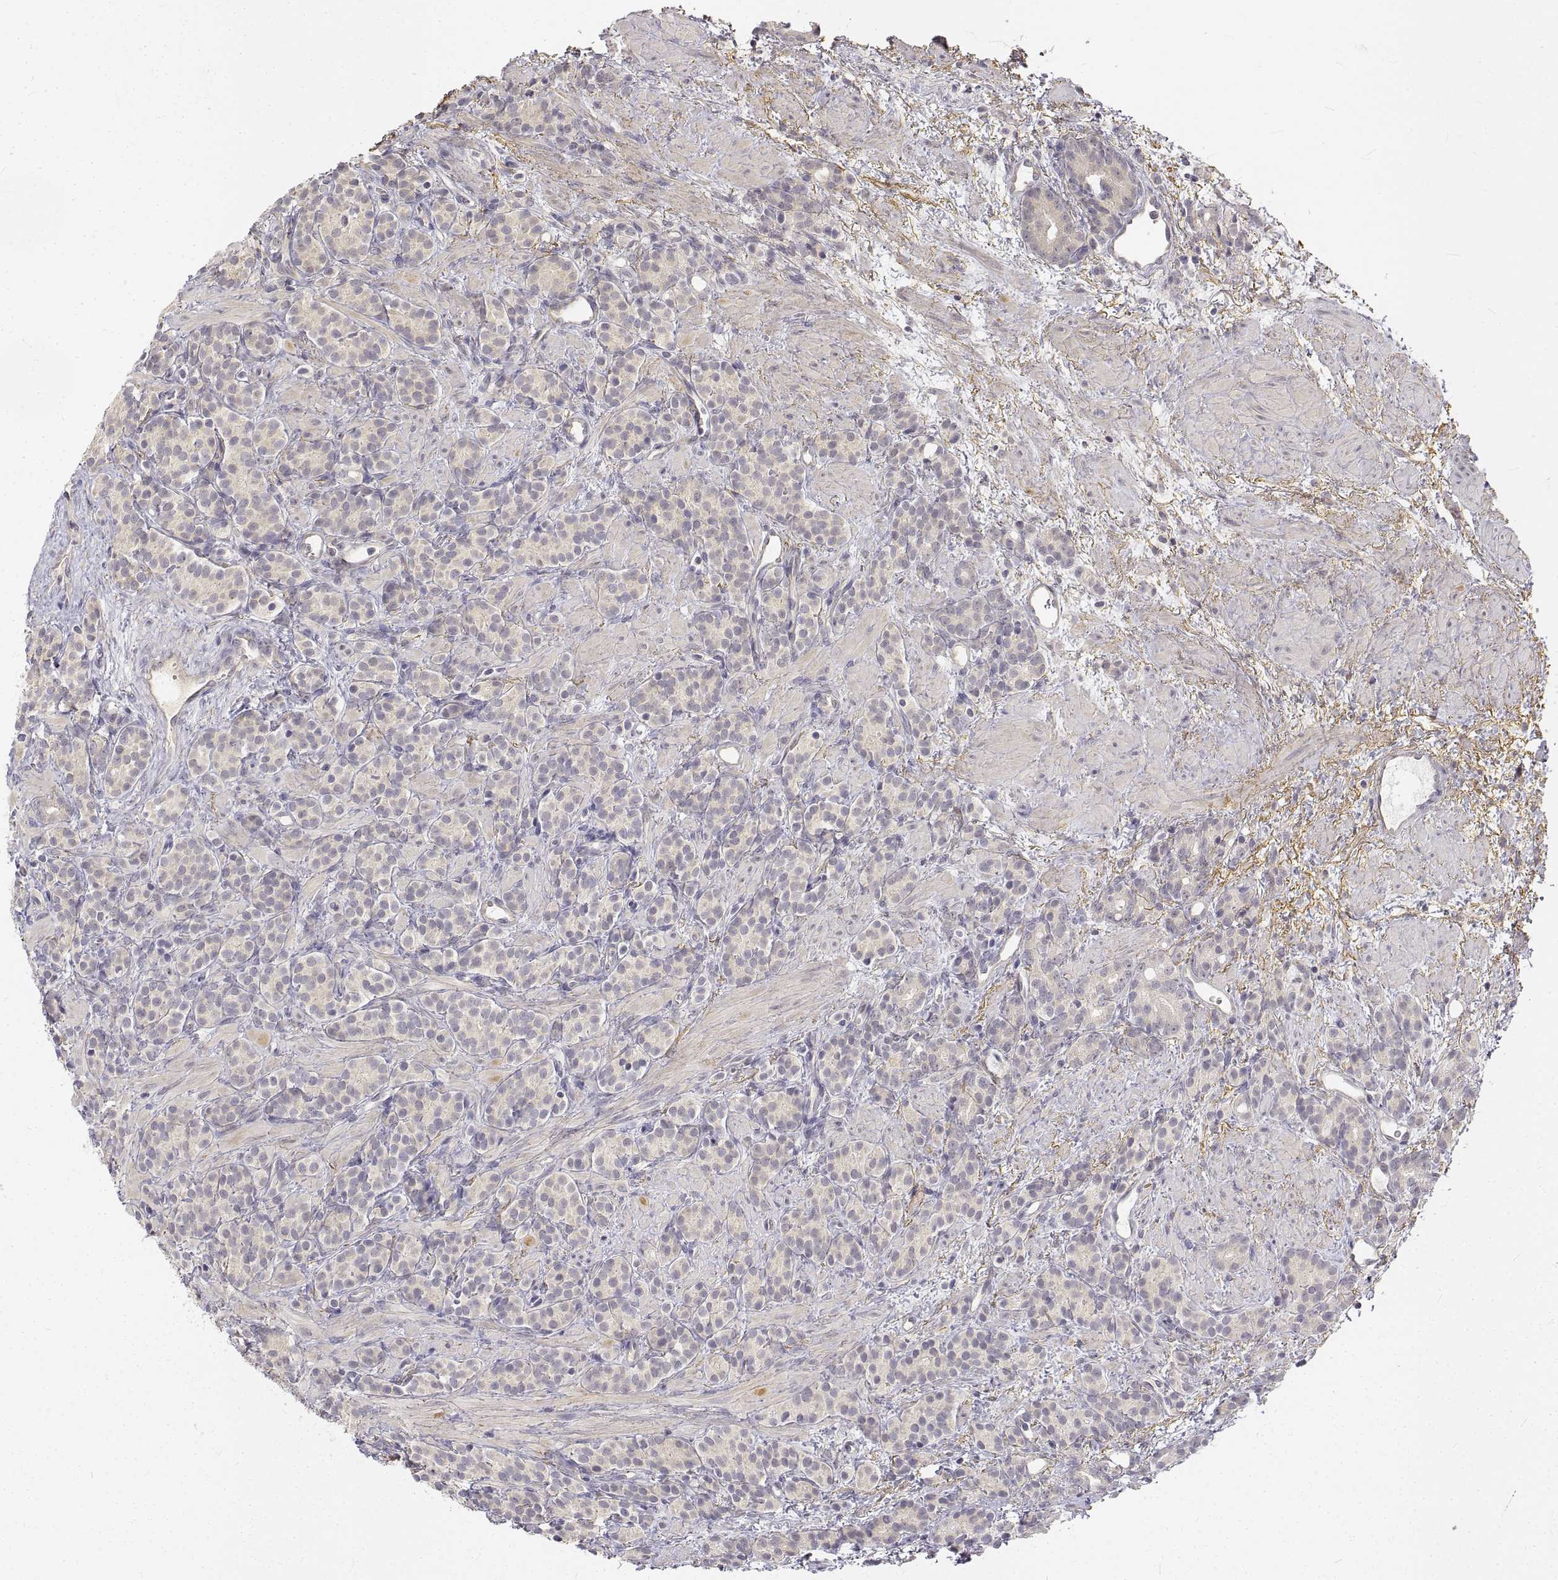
{"staining": {"intensity": "negative", "quantity": "none", "location": "none"}, "tissue": "prostate cancer", "cell_type": "Tumor cells", "image_type": "cancer", "snomed": [{"axis": "morphology", "description": "Adenocarcinoma, High grade"}, {"axis": "topography", "description": "Prostate"}], "caption": "DAB (3,3'-diaminobenzidine) immunohistochemical staining of prostate cancer (adenocarcinoma (high-grade)) displays no significant positivity in tumor cells. Nuclei are stained in blue.", "gene": "ANO2", "patient": {"sex": "male", "age": 84}}